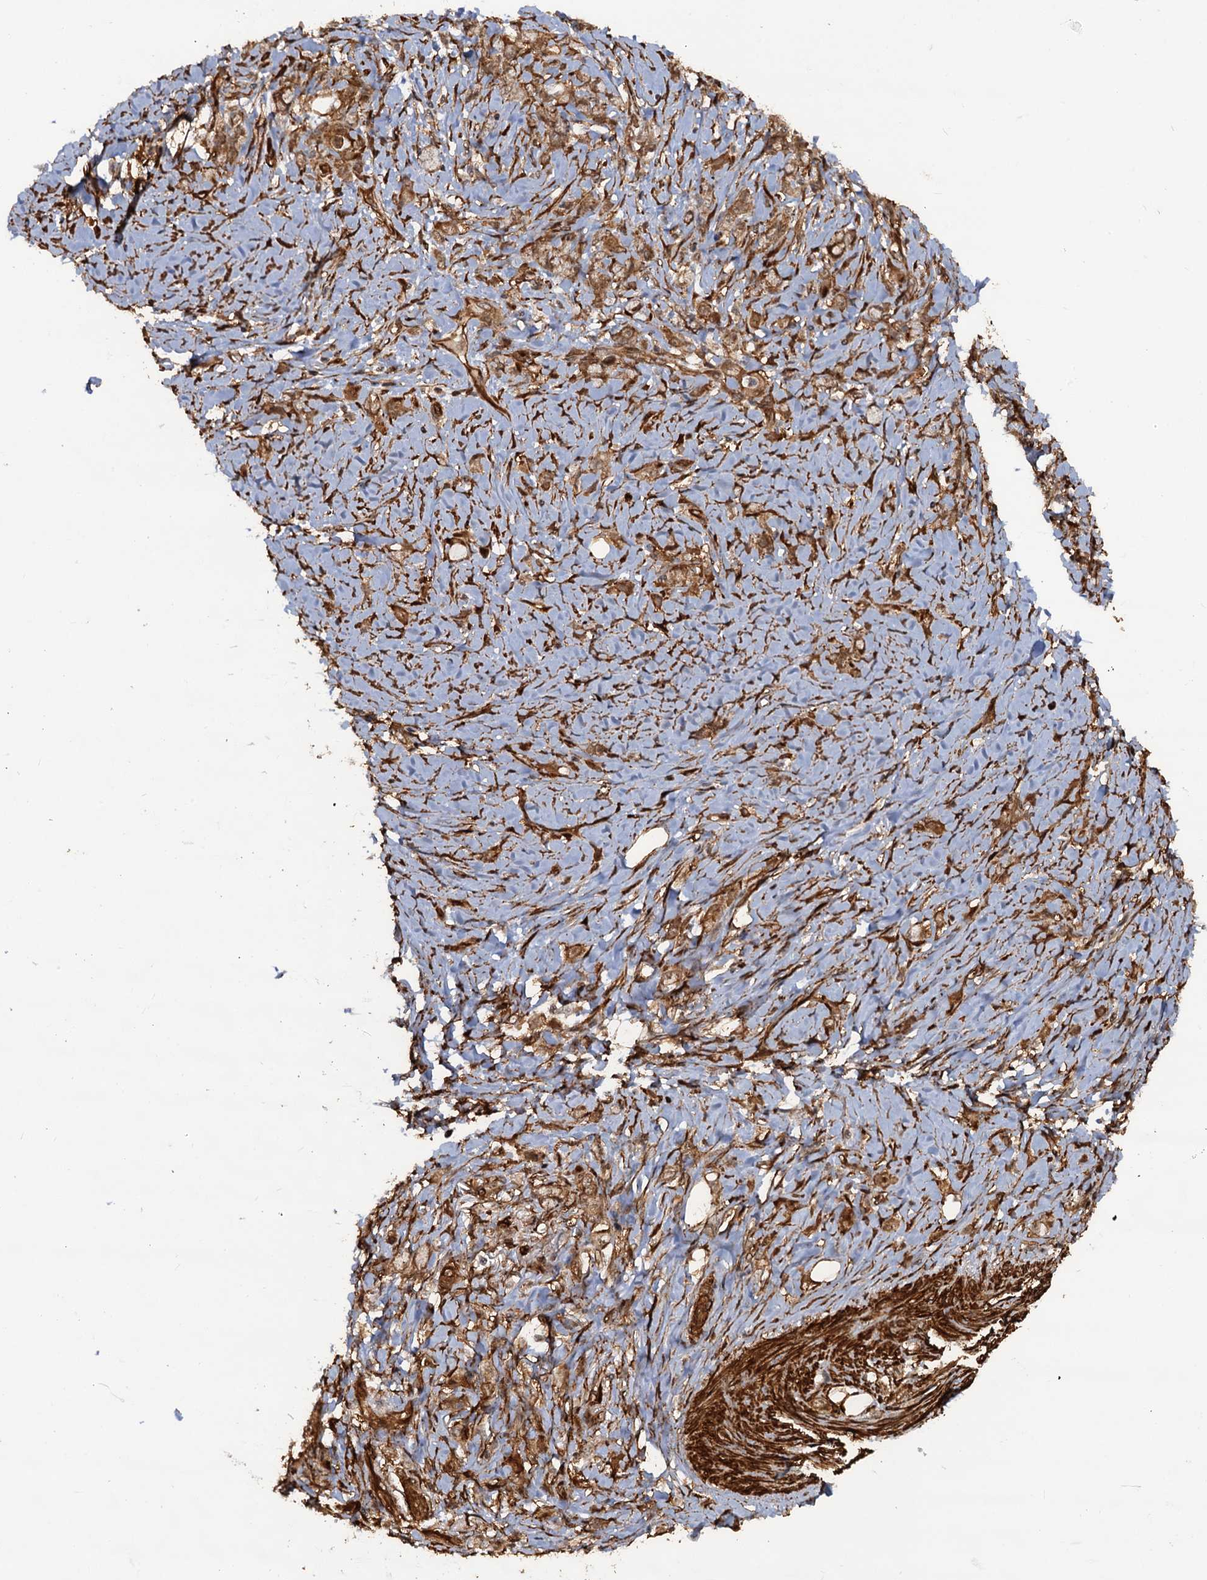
{"staining": {"intensity": "moderate", "quantity": ">75%", "location": "cytoplasmic/membranous,nuclear"}, "tissue": "stomach cancer", "cell_type": "Tumor cells", "image_type": "cancer", "snomed": [{"axis": "morphology", "description": "Adenocarcinoma, NOS"}, {"axis": "topography", "description": "Stomach"}], "caption": "IHC image of neoplastic tissue: human stomach adenocarcinoma stained using immunohistochemistry demonstrates medium levels of moderate protein expression localized specifically in the cytoplasmic/membranous and nuclear of tumor cells, appearing as a cytoplasmic/membranous and nuclear brown color.", "gene": "SNRNP25", "patient": {"sex": "female", "age": 79}}